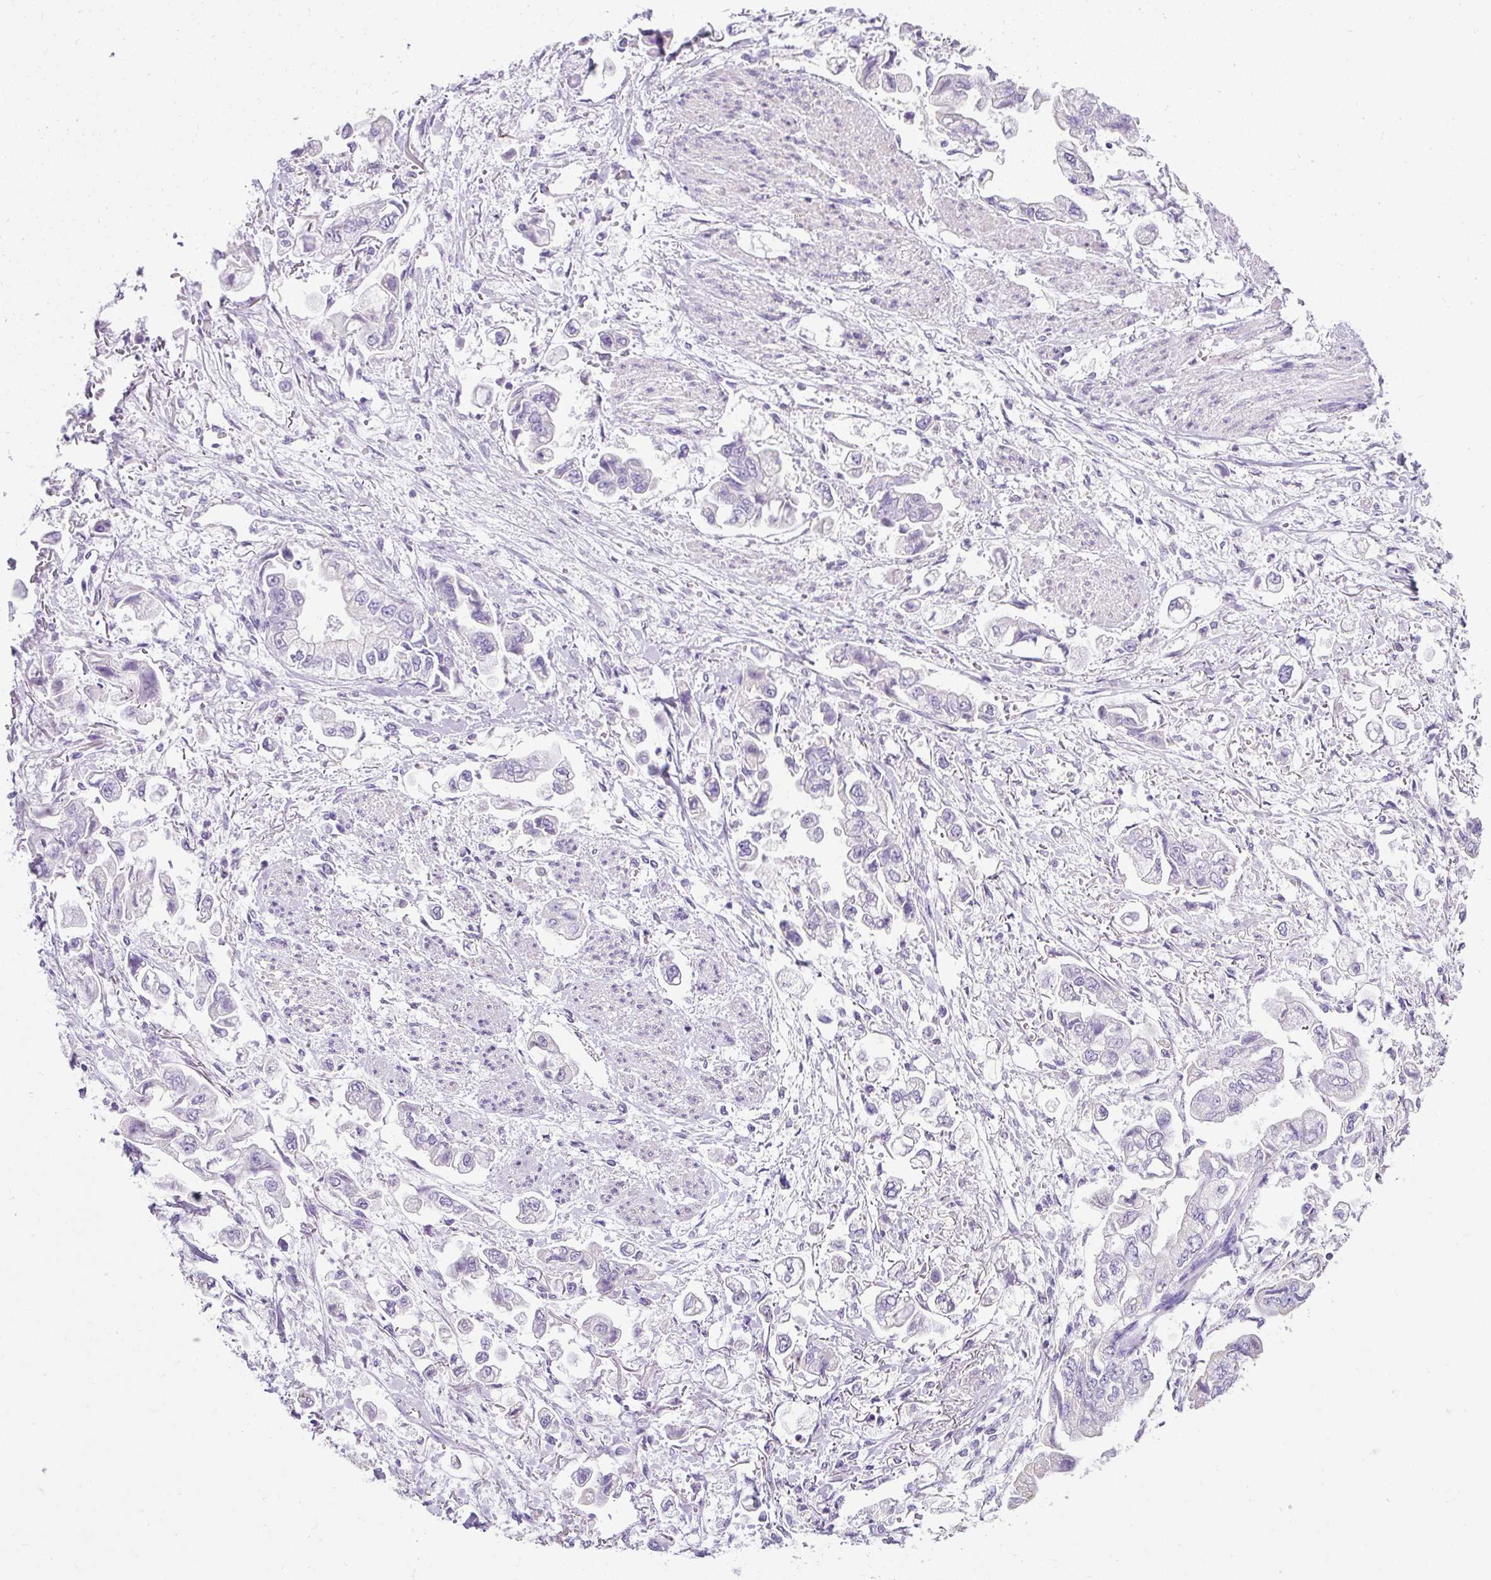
{"staining": {"intensity": "negative", "quantity": "none", "location": "none"}, "tissue": "stomach cancer", "cell_type": "Tumor cells", "image_type": "cancer", "snomed": [{"axis": "morphology", "description": "Adenocarcinoma, NOS"}, {"axis": "topography", "description": "Stomach"}], "caption": "Stomach cancer (adenocarcinoma) stained for a protein using immunohistochemistry reveals no expression tumor cells.", "gene": "C2CD4C", "patient": {"sex": "male", "age": 62}}